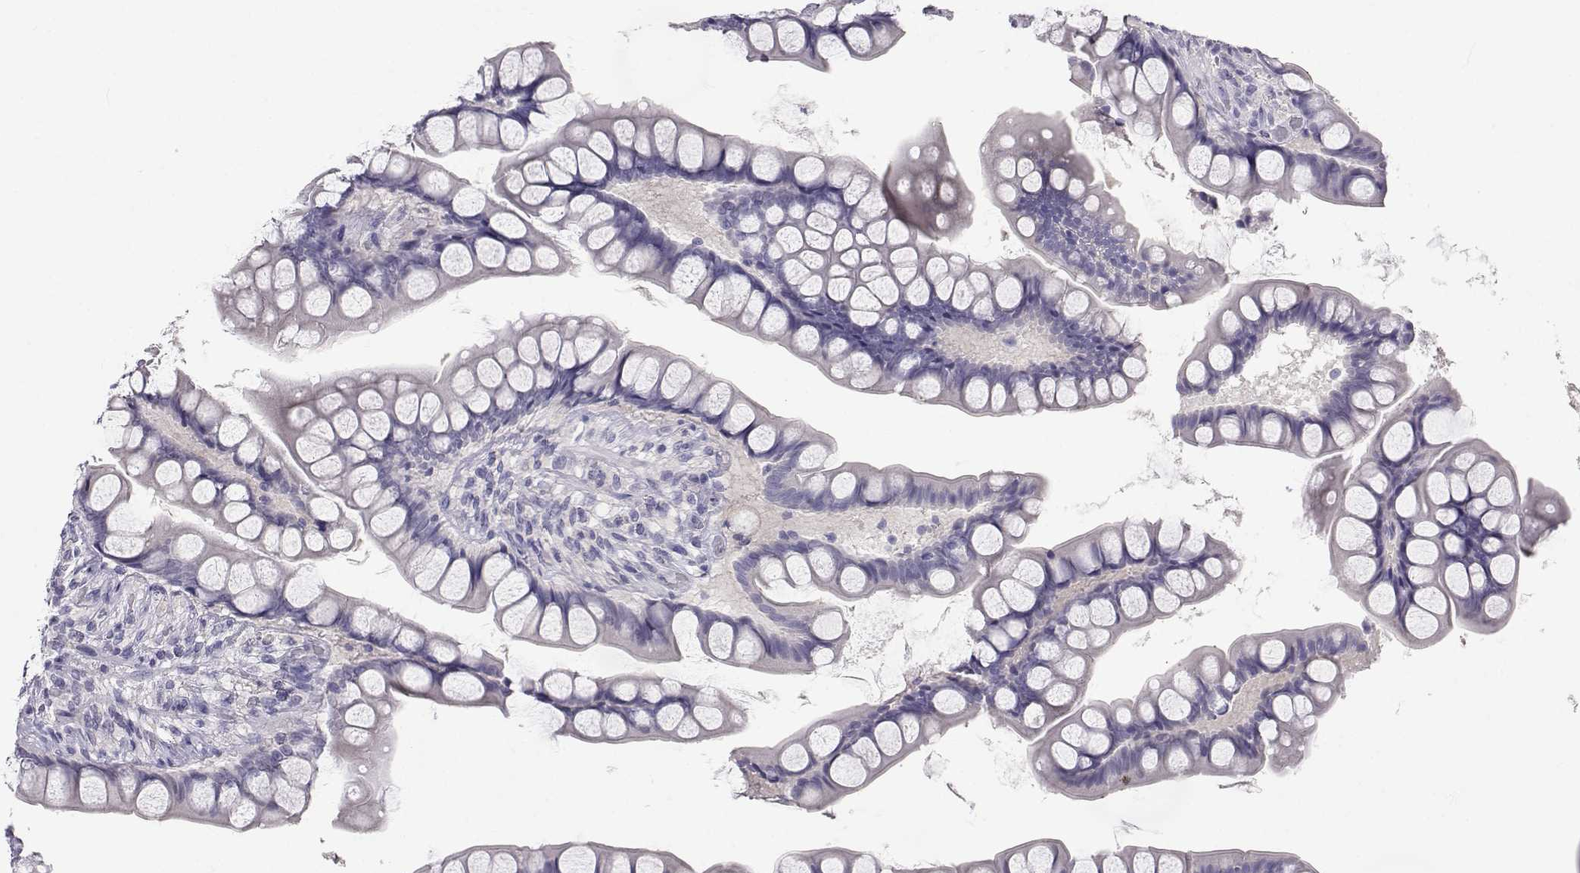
{"staining": {"intensity": "negative", "quantity": "none", "location": "none"}, "tissue": "small intestine", "cell_type": "Glandular cells", "image_type": "normal", "snomed": [{"axis": "morphology", "description": "Normal tissue, NOS"}, {"axis": "topography", "description": "Small intestine"}], "caption": "IHC histopathology image of benign small intestine: small intestine stained with DAB demonstrates no significant protein staining in glandular cells.", "gene": "SLC6A3", "patient": {"sex": "male", "age": 70}}